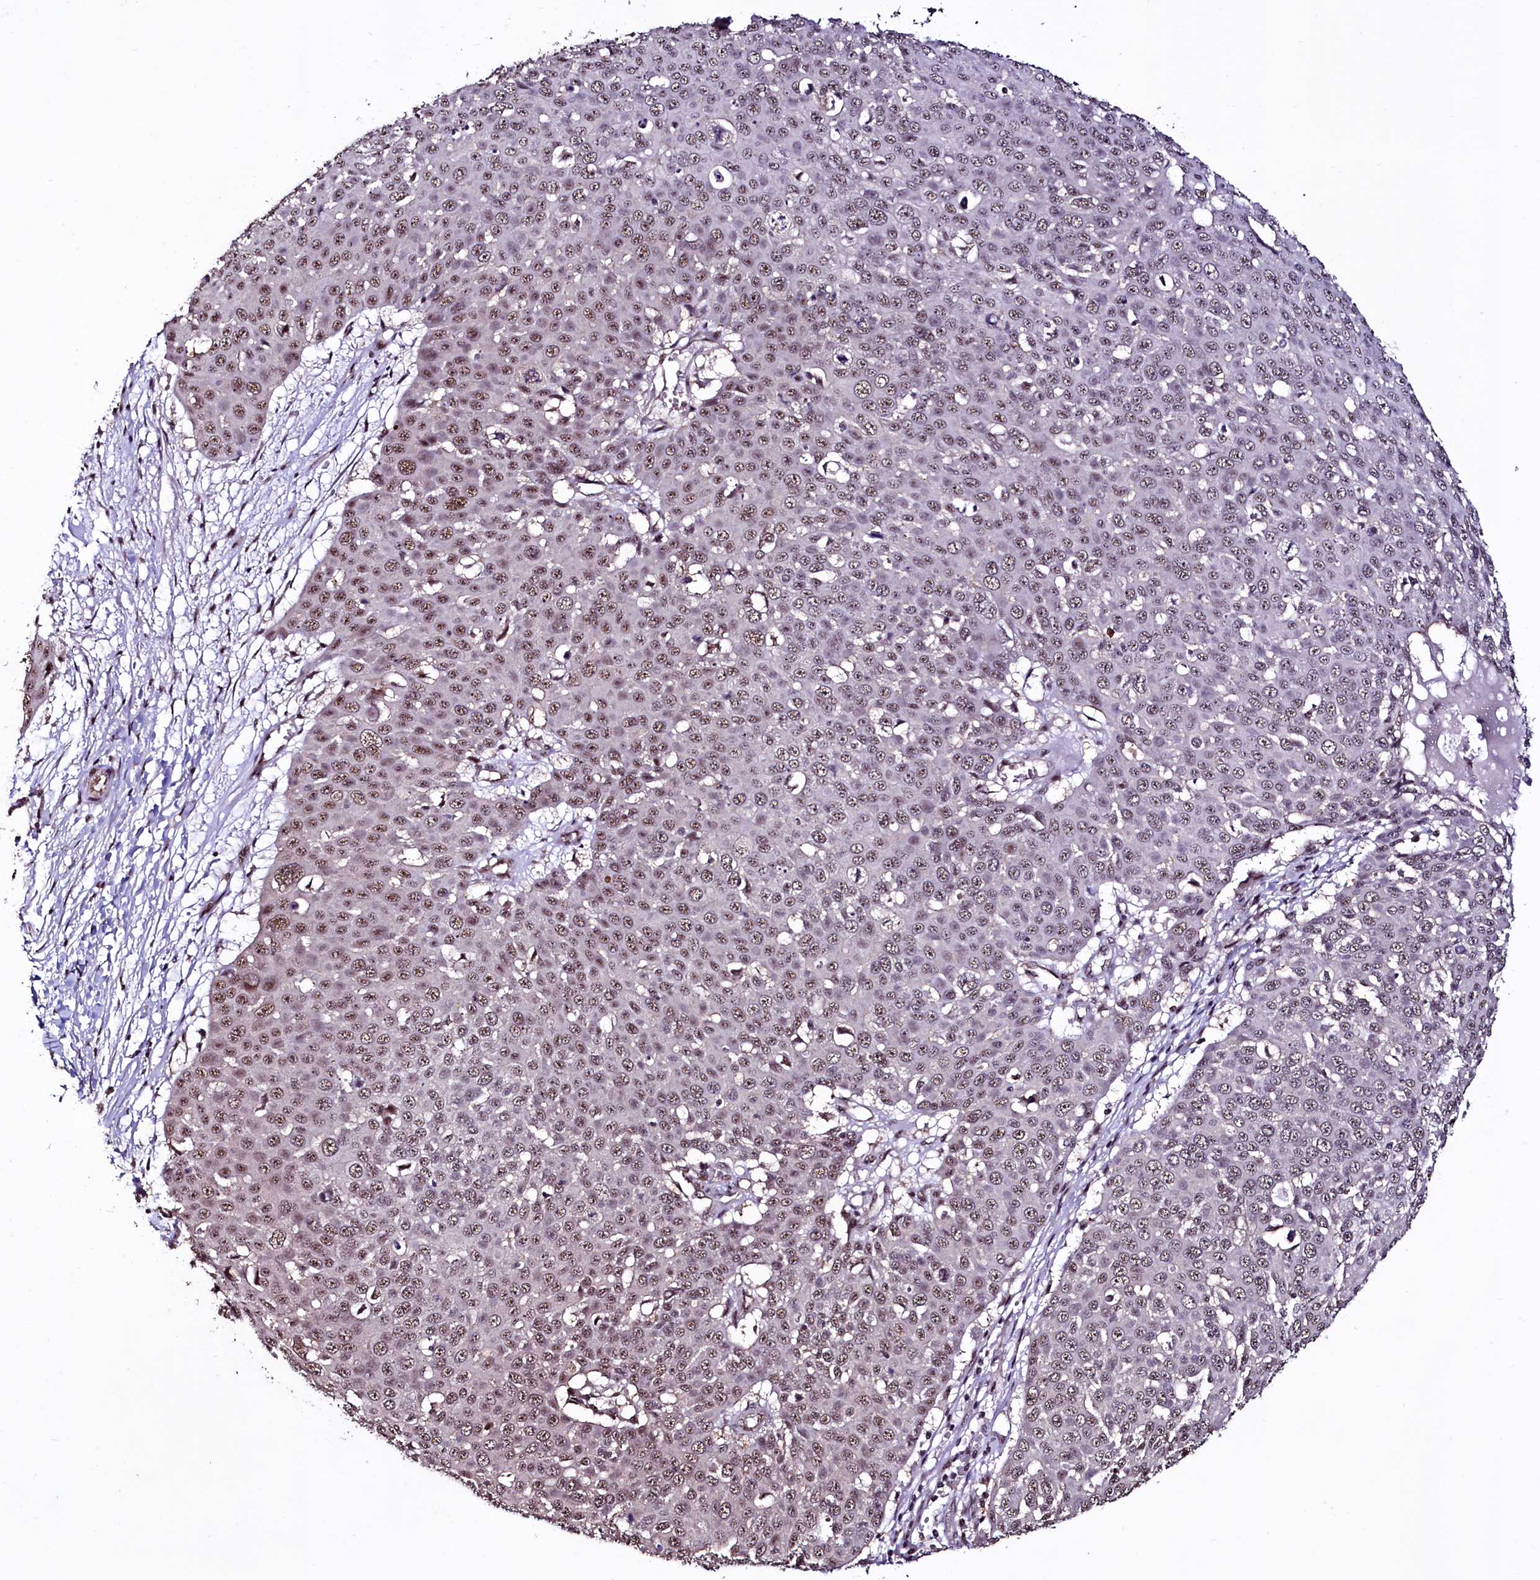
{"staining": {"intensity": "weak", "quantity": ">75%", "location": "nuclear"}, "tissue": "skin cancer", "cell_type": "Tumor cells", "image_type": "cancer", "snomed": [{"axis": "morphology", "description": "Squamous cell carcinoma, NOS"}, {"axis": "topography", "description": "Skin"}], "caption": "A photomicrograph of human squamous cell carcinoma (skin) stained for a protein demonstrates weak nuclear brown staining in tumor cells. (IHC, brightfield microscopy, high magnification).", "gene": "SFSWAP", "patient": {"sex": "male", "age": 71}}